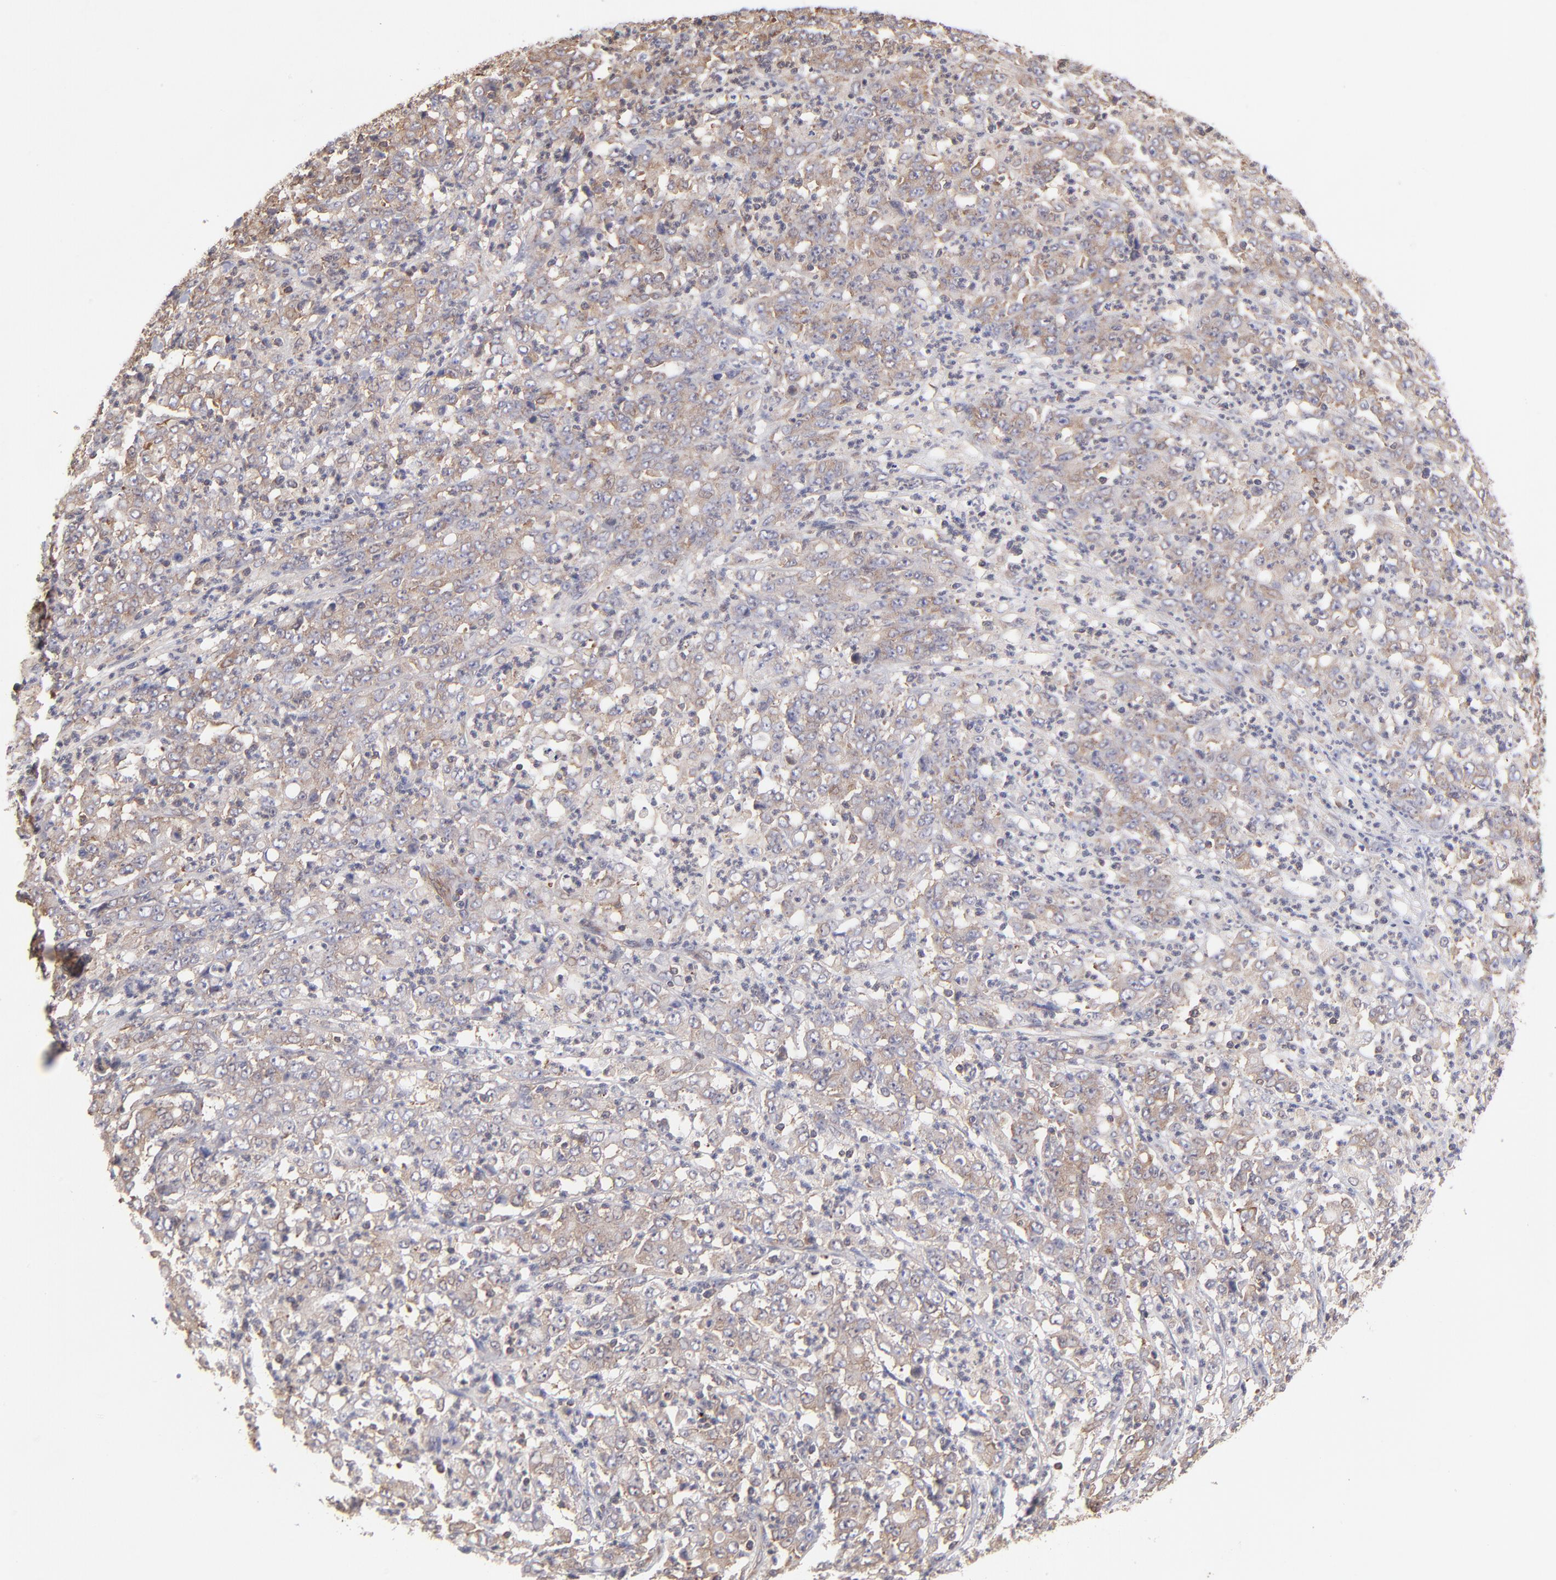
{"staining": {"intensity": "moderate", "quantity": ">75%", "location": "cytoplasmic/membranous"}, "tissue": "stomach cancer", "cell_type": "Tumor cells", "image_type": "cancer", "snomed": [{"axis": "morphology", "description": "Adenocarcinoma, NOS"}, {"axis": "topography", "description": "Stomach, lower"}], "caption": "This is a micrograph of IHC staining of stomach adenocarcinoma, which shows moderate positivity in the cytoplasmic/membranous of tumor cells.", "gene": "MAPRE1", "patient": {"sex": "female", "age": 71}}